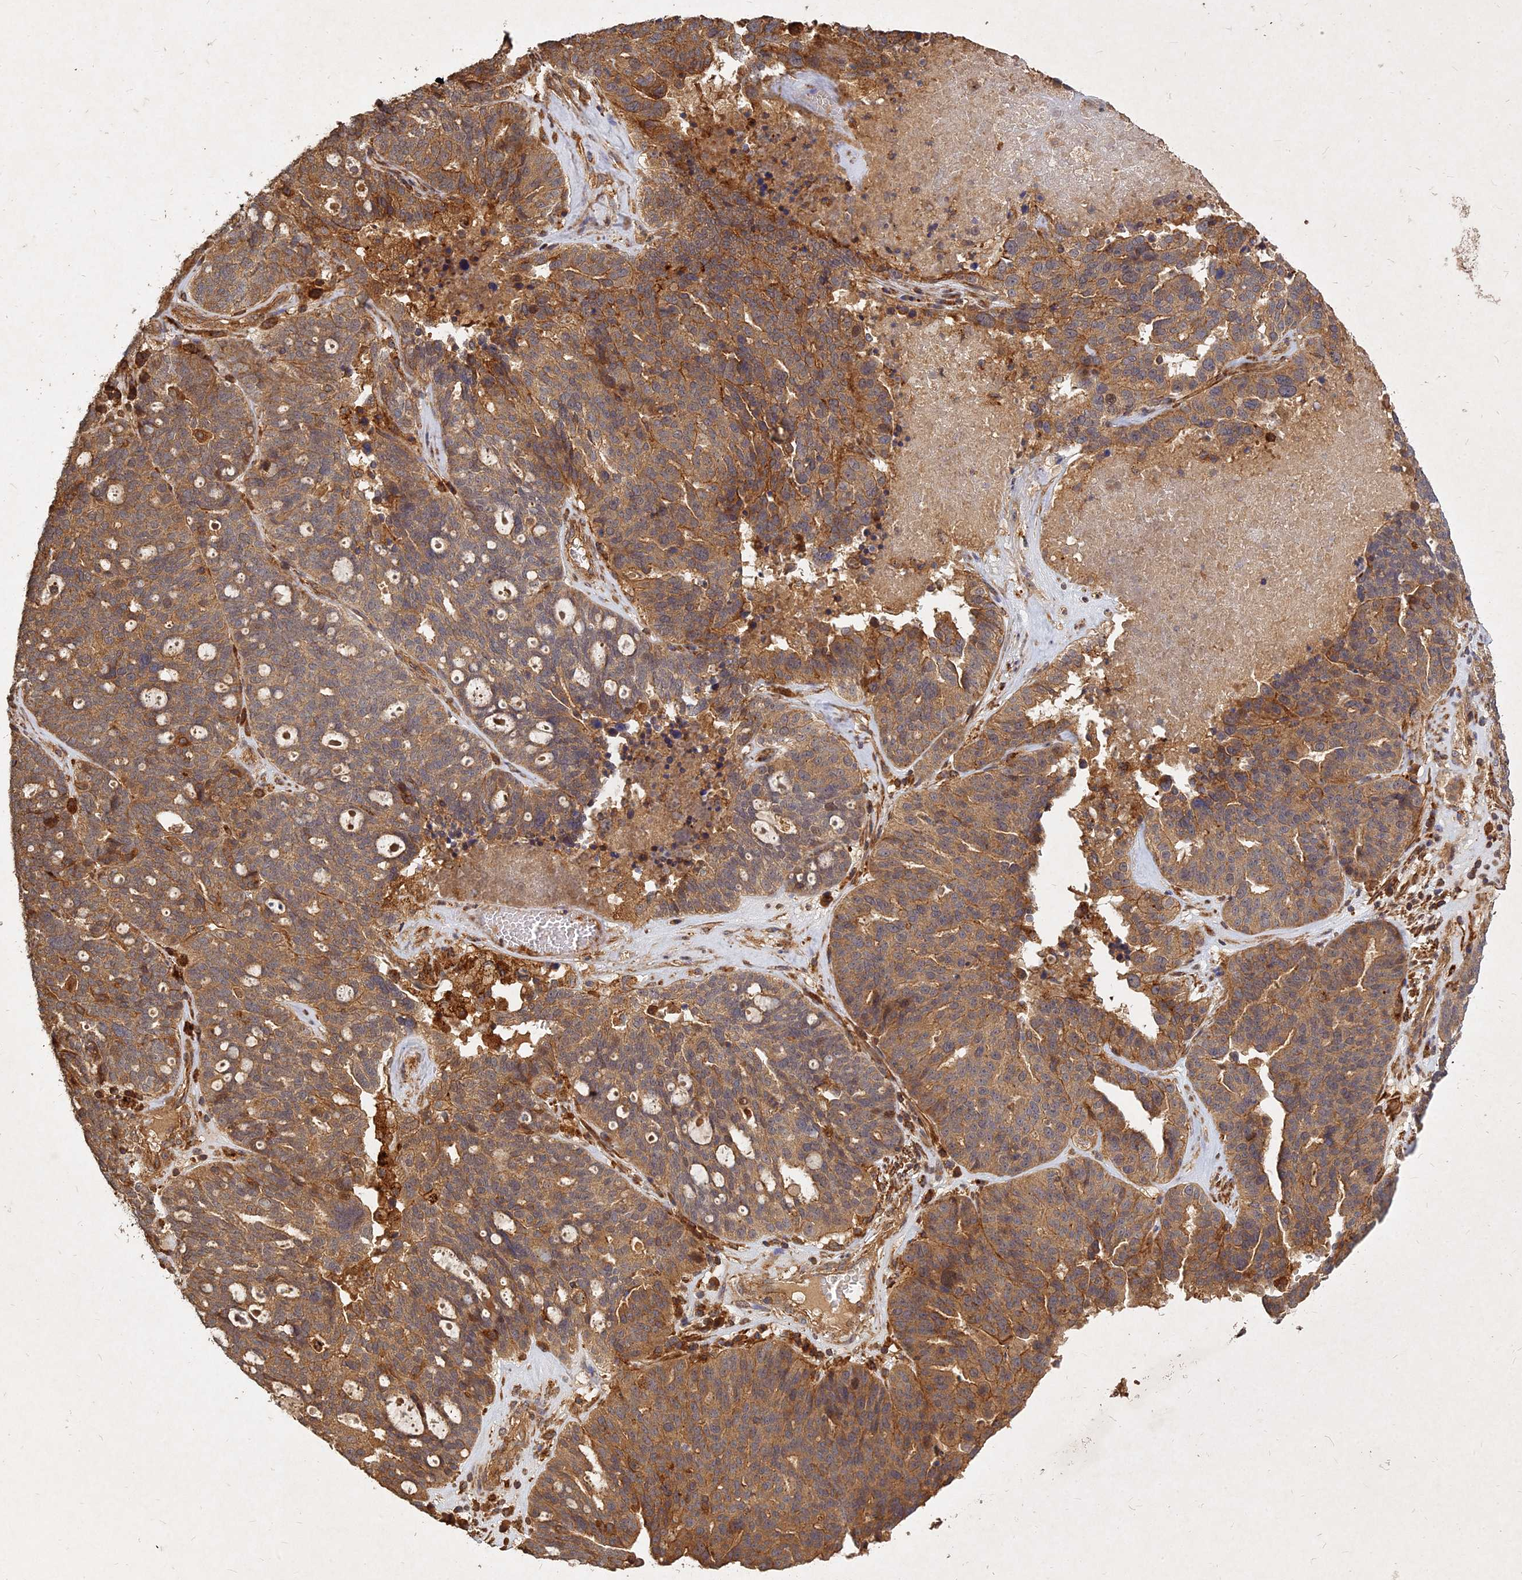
{"staining": {"intensity": "moderate", "quantity": ">75%", "location": "cytoplasmic/membranous"}, "tissue": "ovarian cancer", "cell_type": "Tumor cells", "image_type": "cancer", "snomed": [{"axis": "morphology", "description": "Cystadenocarcinoma, serous, NOS"}, {"axis": "topography", "description": "Ovary"}], "caption": "Ovarian cancer stained with a brown dye reveals moderate cytoplasmic/membranous positive expression in approximately >75% of tumor cells.", "gene": "UBE2W", "patient": {"sex": "female", "age": 59}}